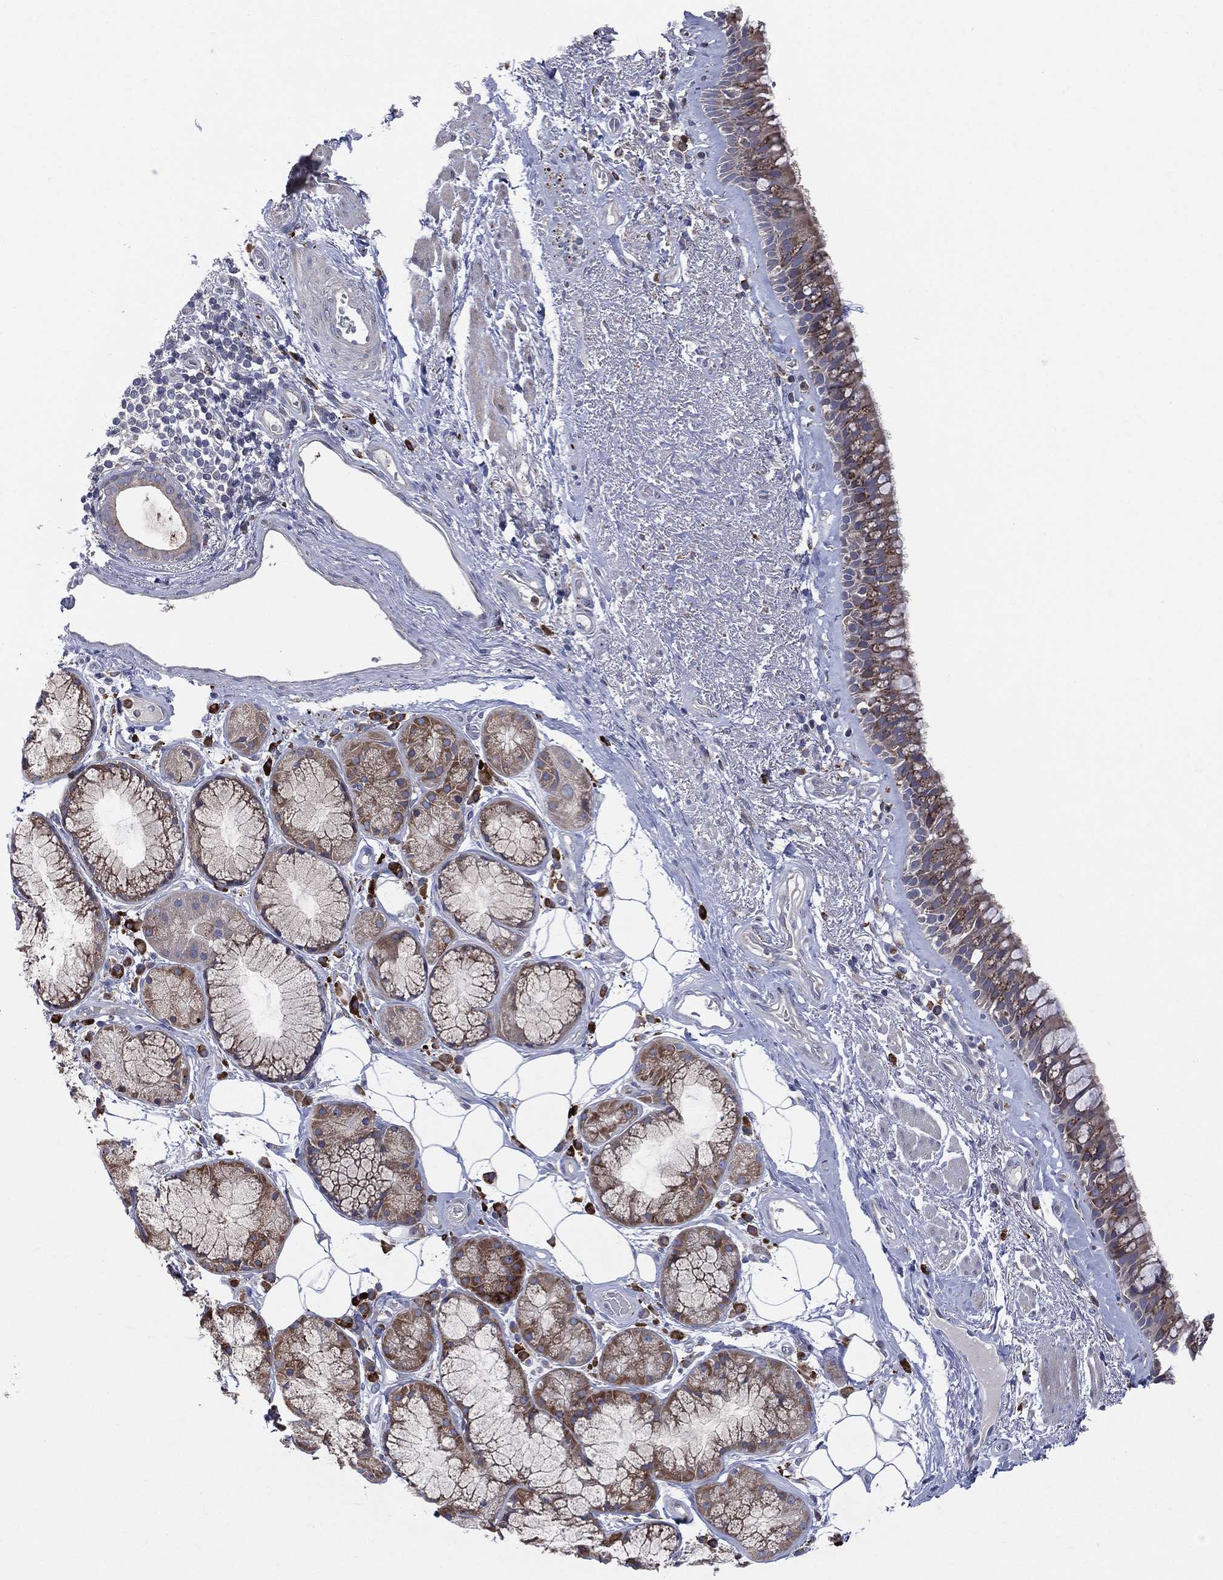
{"staining": {"intensity": "moderate", "quantity": ">75%", "location": "cytoplasmic/membranous"}, "tissue": "bronchus", "cell_type": "Respiratory epithelial cells", "image_type": "normal", "snomed": [{"axis": "morphology", "description": "Normal tissue, NOS"}, {"axis": "topography", "description": "Bronchus"}], "caption": "A high-resolution image shows immunohistochemistry (IHC) staining of normal bronchus, which reveals moderate cytoplasmic/membranous positivity in approximately >75% of respiratory epithelial cells.", "gene": "CCDC159", "patient": {"sex": "male", "age": 82}}